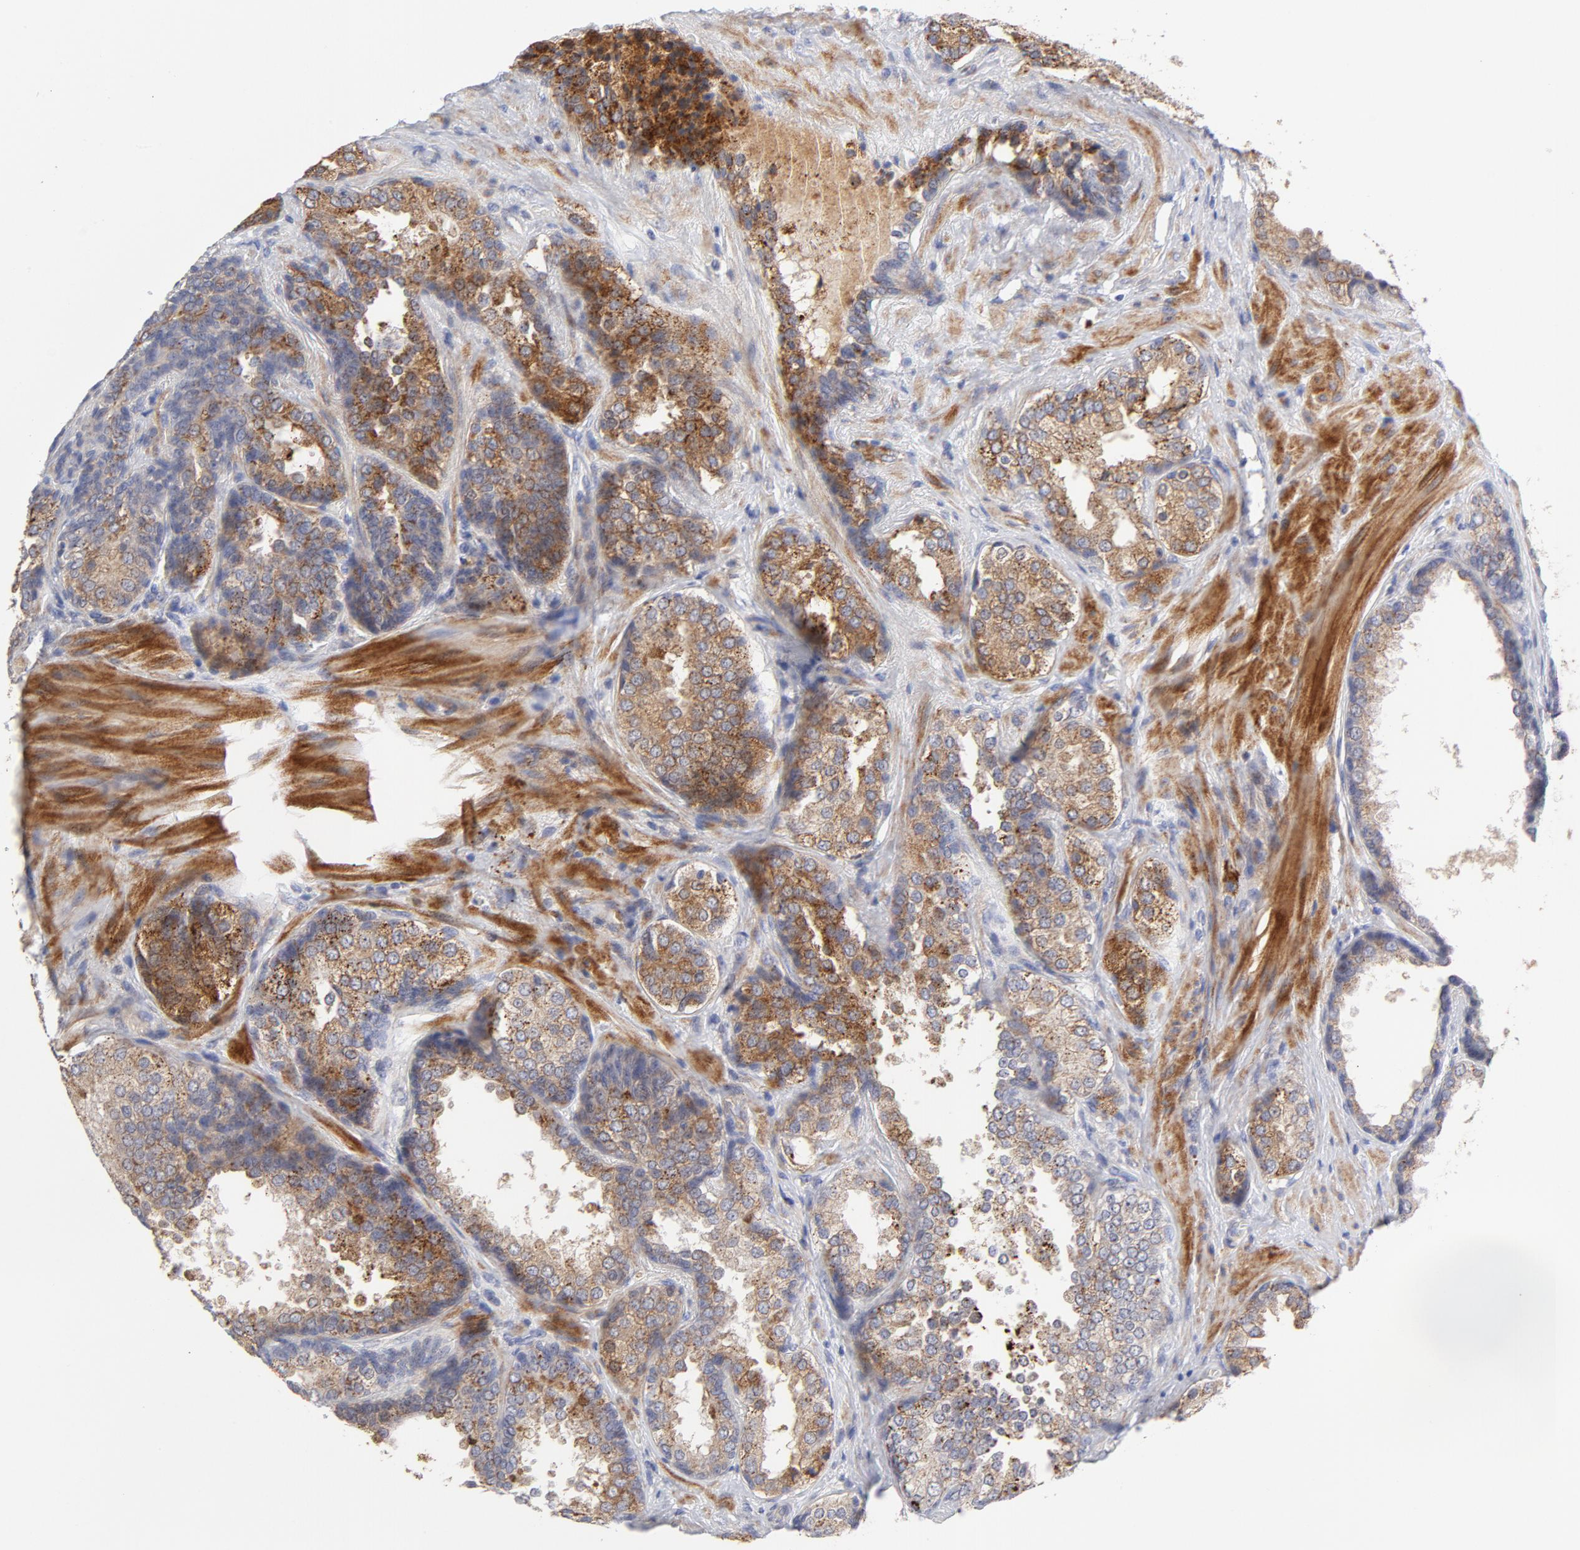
{"staining": {"intensity": "moderate", "quantity": "25%-75%", "location": "cytoplasmic/membranous"}, "tissue": "prostate cancer", "cell_type": "Tumor cells", "image_type": "cancer", "snomed": [{"axis": "morphology", "description": "Adenocarcinoma, High grade"}, {"axis": "topography", "description": "Prostate"}], "caption": "A brown stain highlights moderate cytoplasmic/membranous positivity of a protein in human adenocarcinoma (high-grade) (prostate) tumor cells.", "gene": "RAPGEF3", "patient": {"sex": "male", "age": 70}}